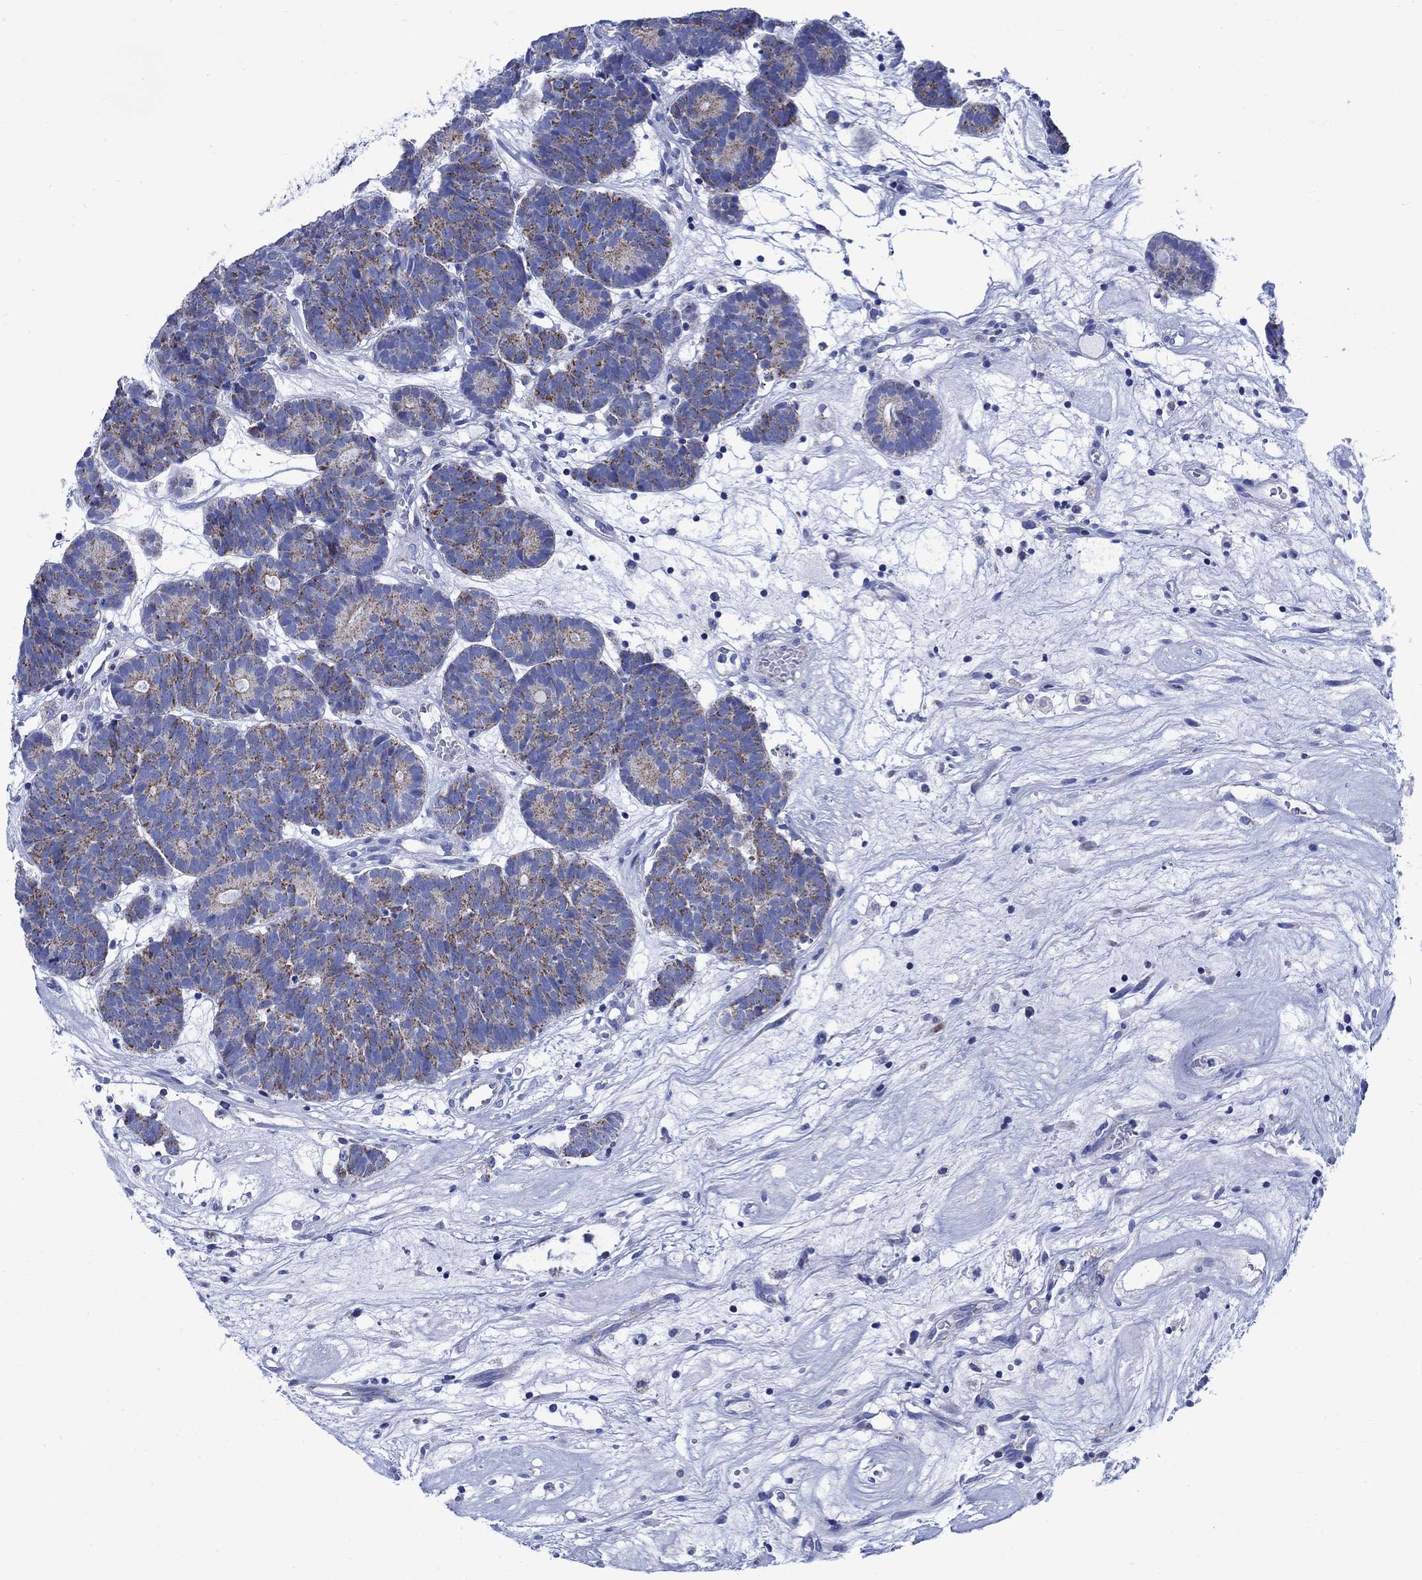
{"staining": {"intensity": "moderate", "quantity": "25%-75%", "location": "cytoplasmic/membranous"}, "tissue": "head and neck cancer", "cell_type": "Tumor cells", "image_type": "cancer", "snomed": [{"axis": "morphology", "description": "Adenocarcinoma, NOS"}, {"axis": "topography", "description": "Head-Neck"}], "caption": "IHC photomicrograph of head and neck cancer (adenocarcinoma) stained for a protein (brown), which exhibits medium levels of moderate cytoplasmic/membranous positivity in about 25%-75% of tumor cells.", "gene": "CPLX2", "patient": {"sex": "female", "age": 81}}